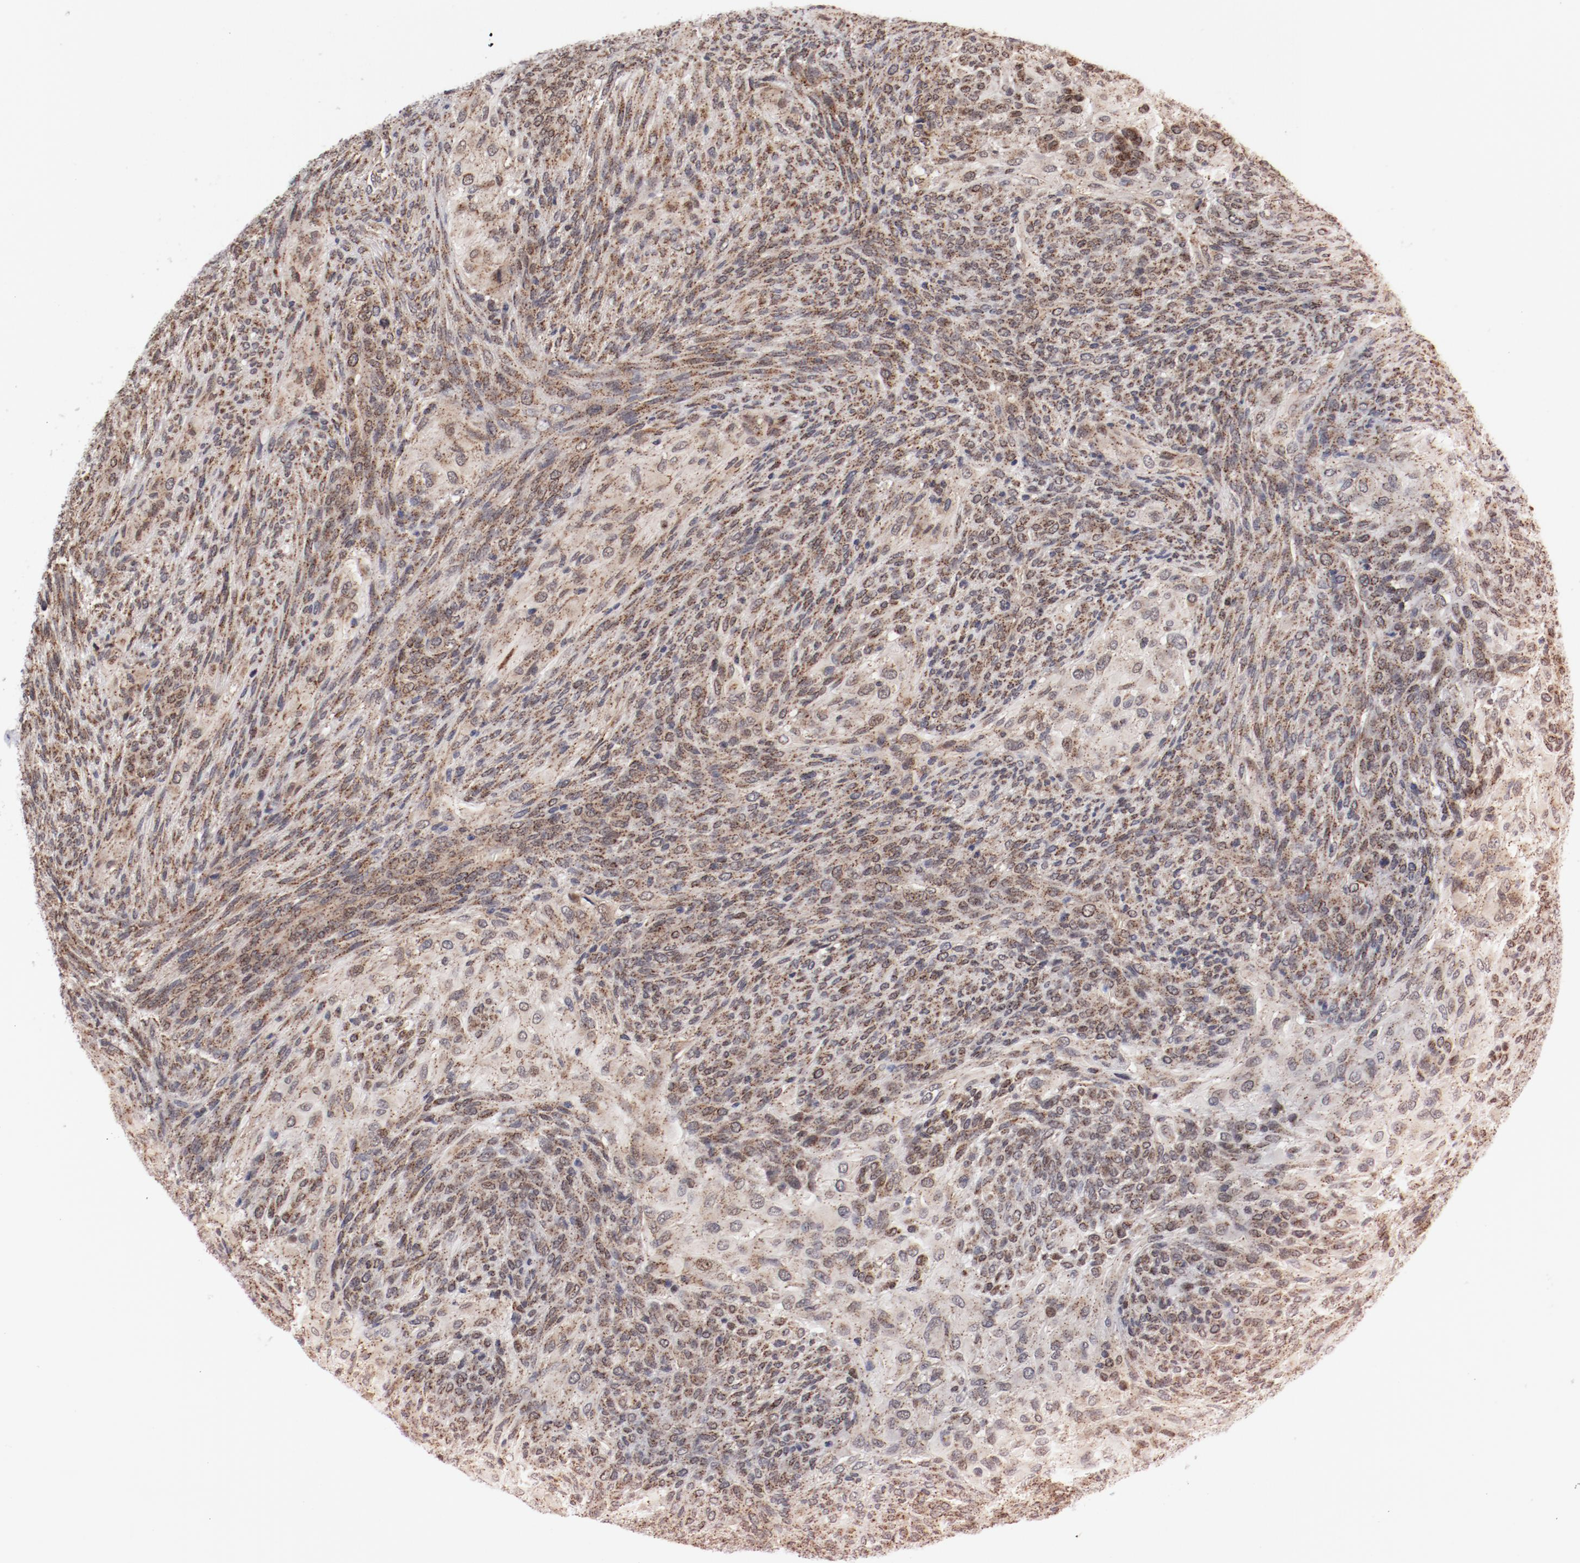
{"staining": {"intensity": "weak", "quantity": ">75%", "location": "cytoplasmic/membranous"}, "tissue": "glioma", "cell_type": "Tumor cells", "image_type": "cancer", "snomed": [{"axis": "morphology", "description": "Glioma, malignant, High grade"}, {"axis": "topography", "description": "Cerebral cortex"}], "caption": "Tumor cells exhibit weak cytoplasmic/membranous positivity in approximately >75% of cells in malignant glioma (high-grade). (Stains: DAB in brown, nuclei in blue, Microscopy: brightfield microscopy at high magnification).", "gene": "RPL12", "patient": {"sex": "female", "age": 55}}